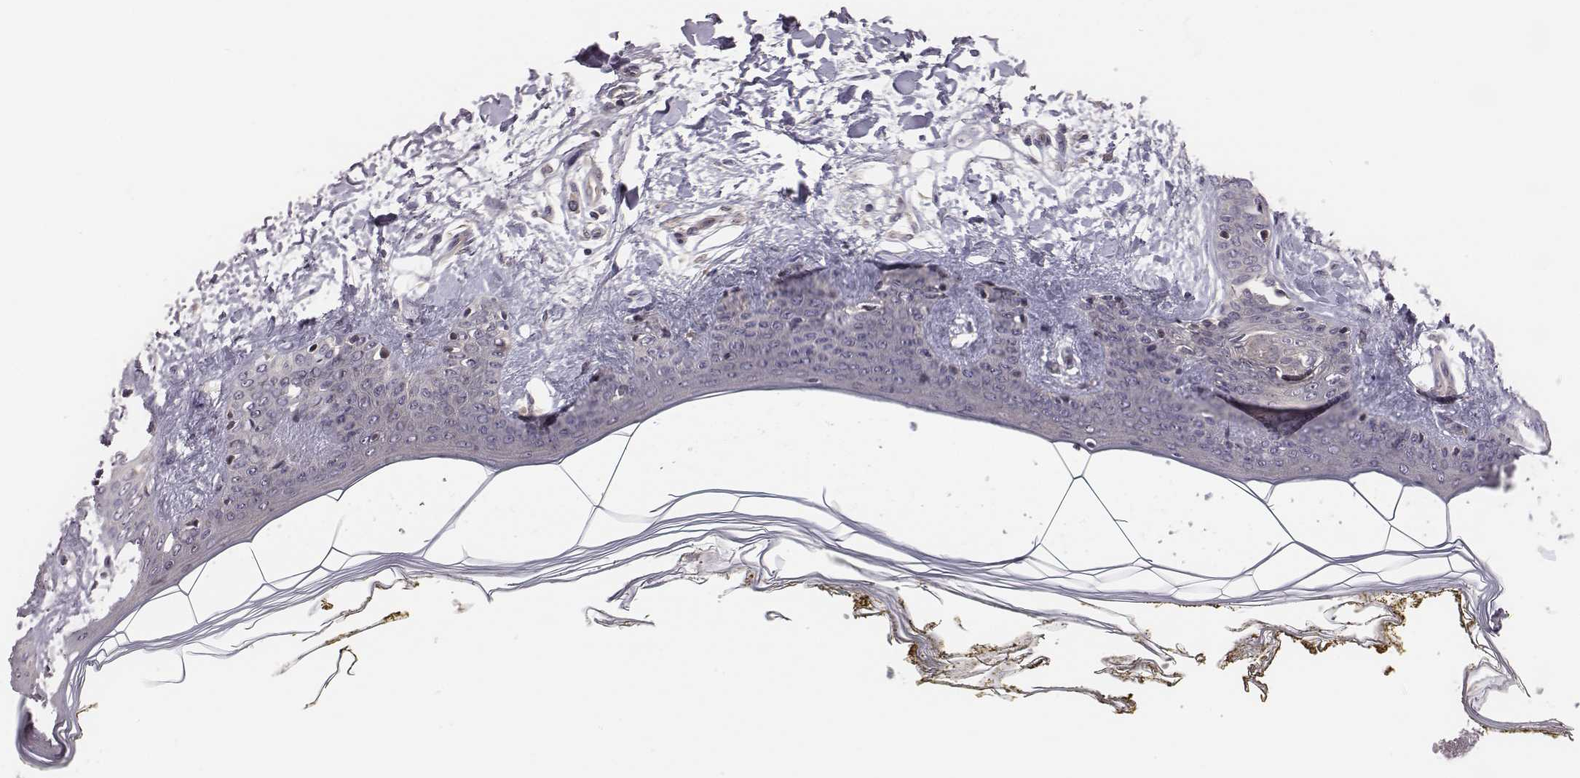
{"staining": {"intensity": "negative", "quantity": "none", "location": "none"}, "tissue": "skin", "cell_type": "Fibroblasts", "image_type": "normal", "snomed": [{"axis": "morphology", "description": "Normal tissue, NOS"}, {"axis": "topography", "description": "Skin"}], "caption": "High power microscopy image of an immunohistochemistry histopathology image of benign skin, revealing no significant expression in fibroblasts. (Immunohistochemistry (ihc), brightfield microscopy, high magnification).", "gene": "SMURF2", "patient": {"sex": "female", "age": 34}}